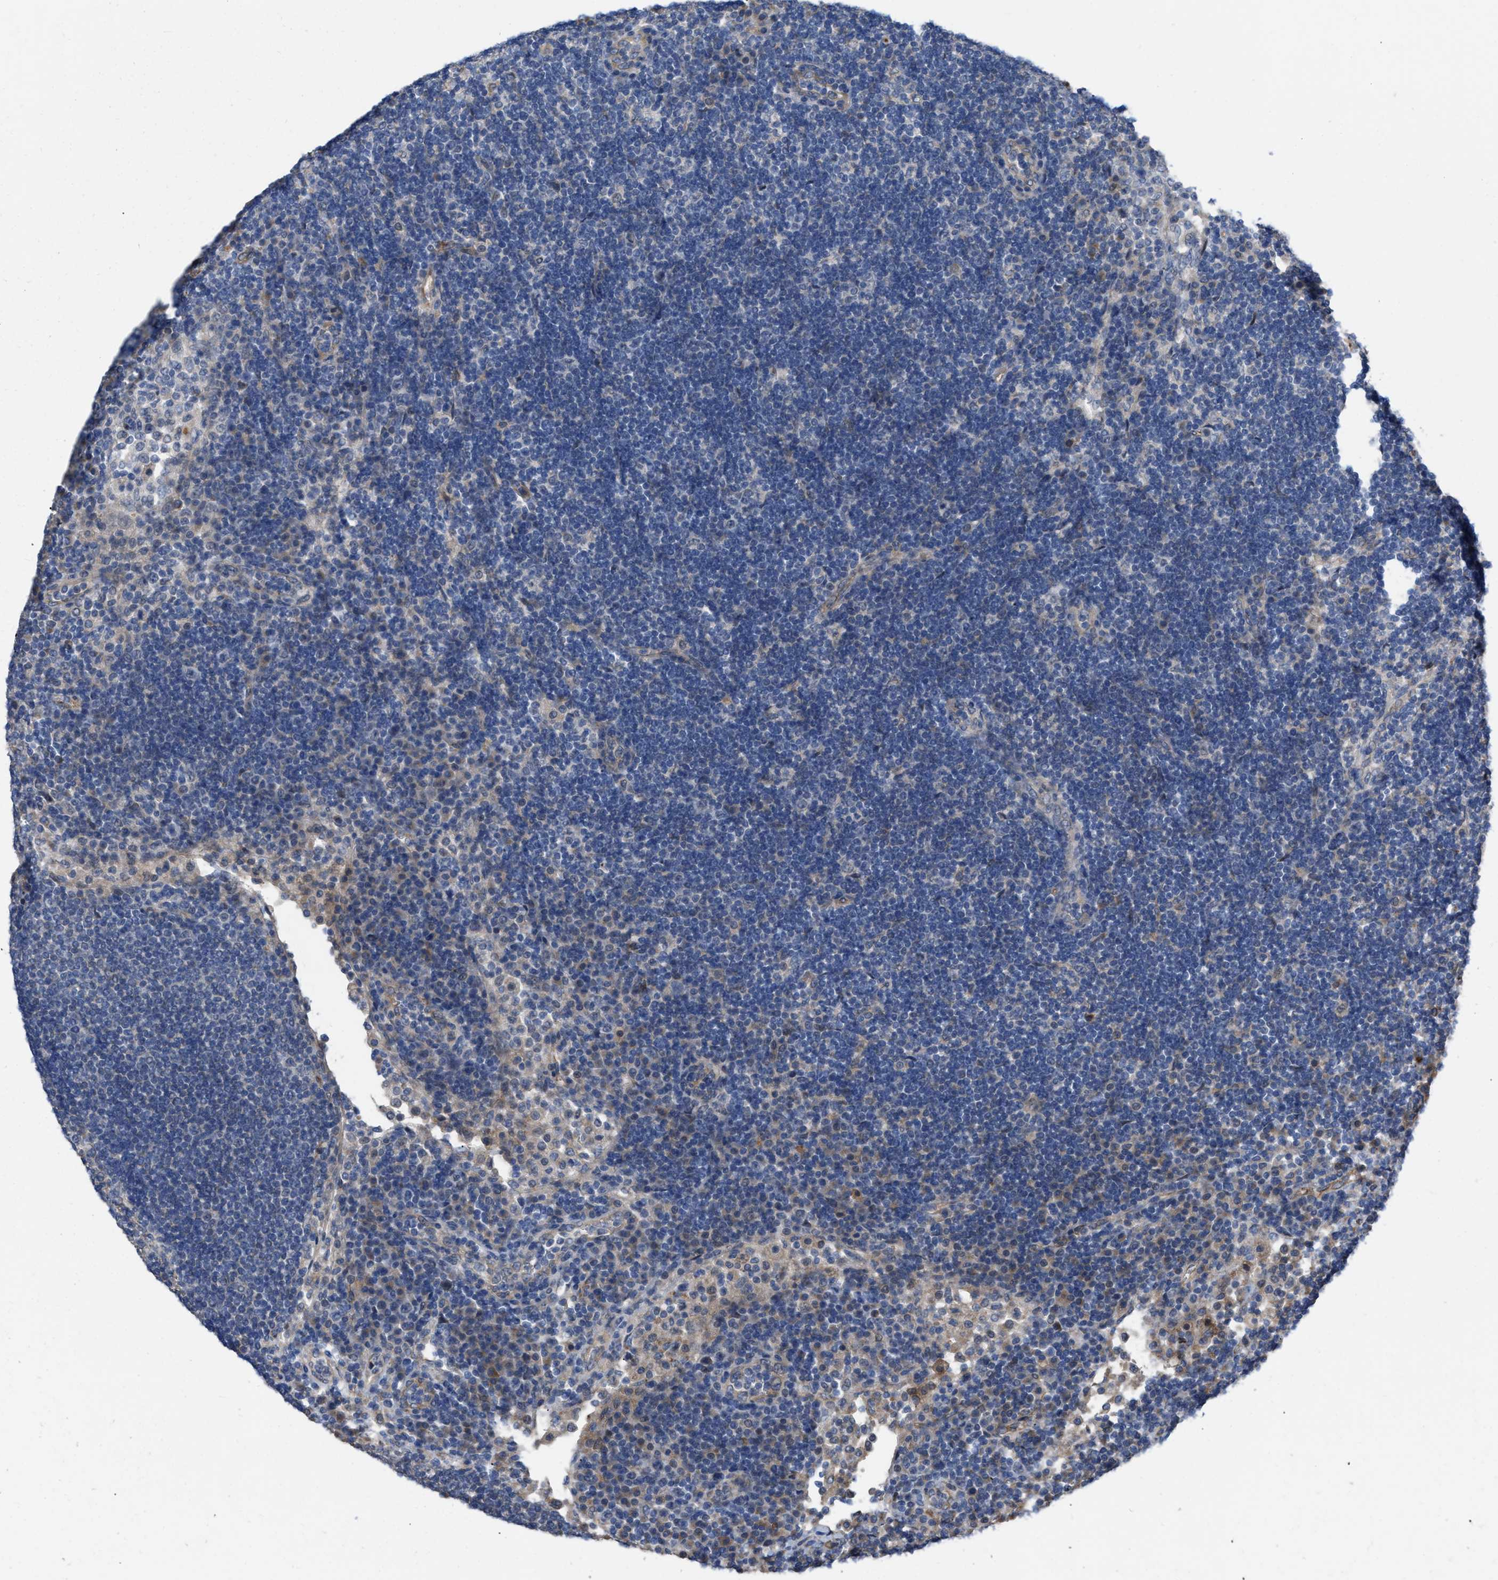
{"staining": {"intensity": "weak", "quantity": "<25%", "location": "cytoplasmic/membranous"}, "tissue": "lymph node", "cell_type": "Germinal center cells", "image_type": "normal", "snomed": [{"axis": "morphology", "description": "Normal tissue, NOS"}, {"axis": "topography", "description": "Lymph node"}], "caption": "The histopathology image demonstrates no staining of germinal center cells in unremarkable lymph node. (IHC, brightfield microscopy, high magnification).", "gene": "SLC4A11", "patient": {"sex": "female", "age": 53}}